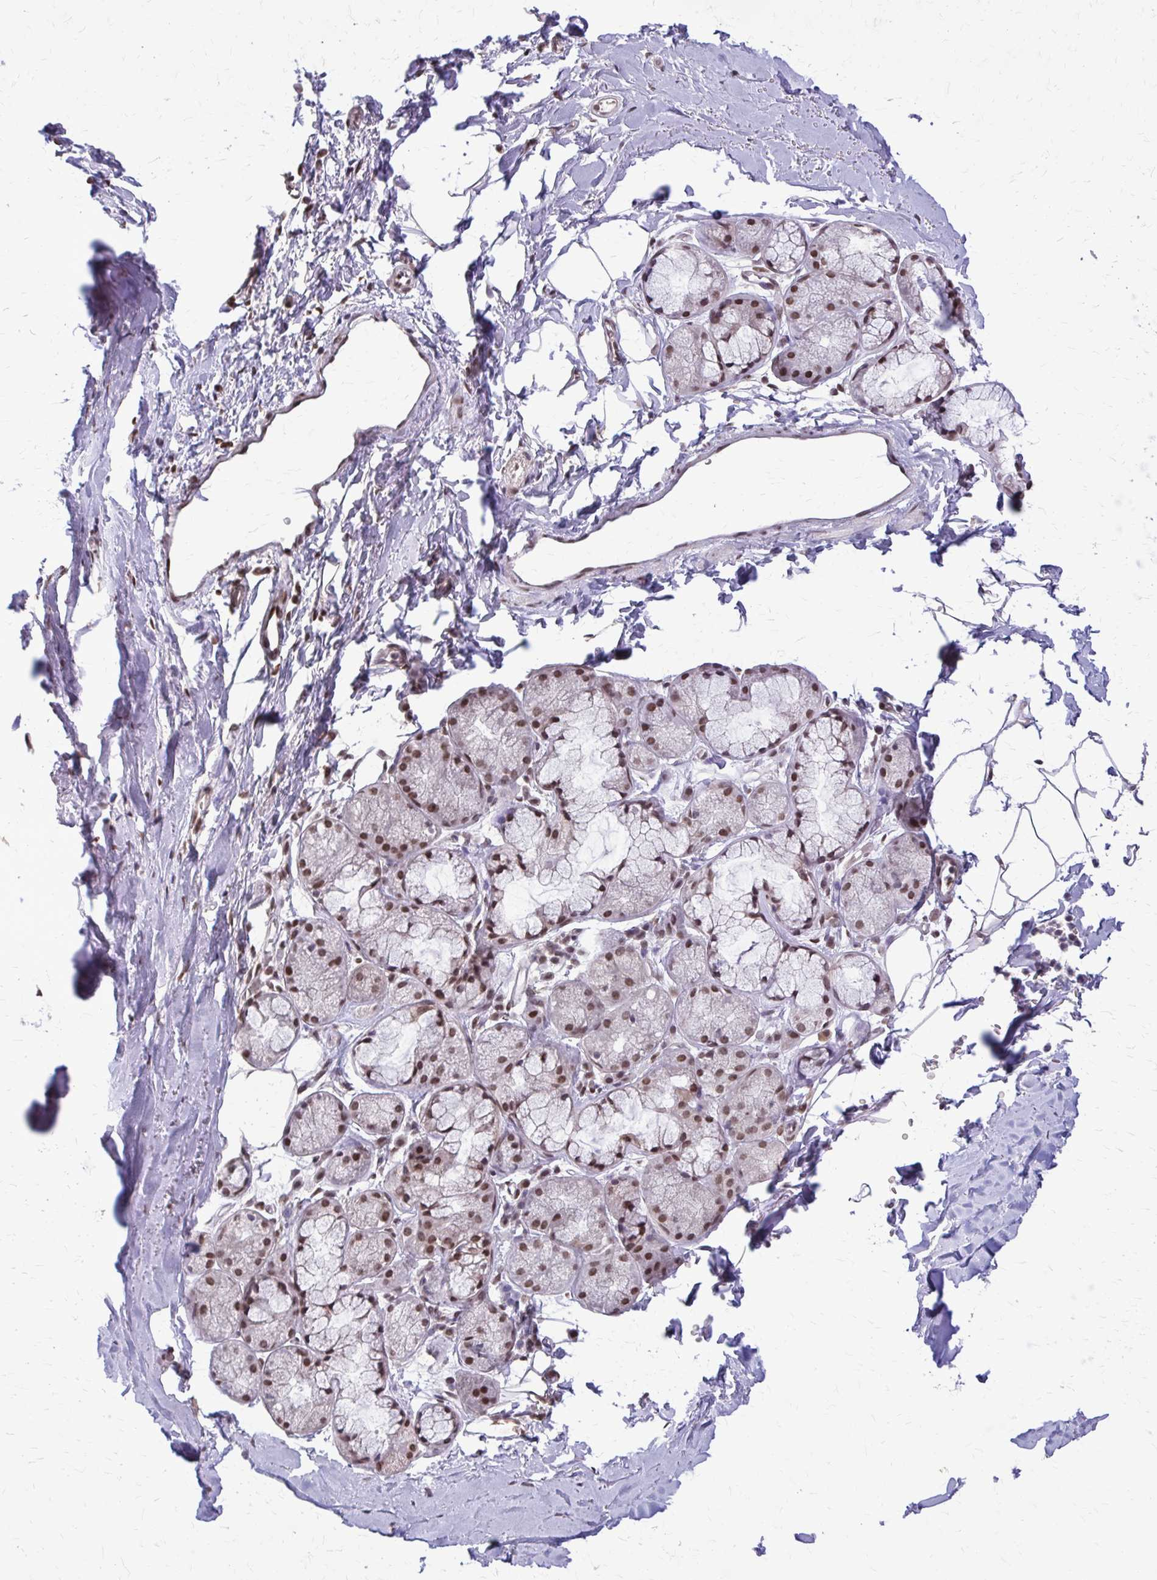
{"staining": {"intensity": "negative", "quantity": "none", "location": "none"}, "tissue": "adipose tissue", "cell_type": "Adipocytes", "image_type": "normal", "snomed": [{"axis": "morphology", "description": "Normal tissue, NOS"}, {"axis": "topography", "description": "Lymph node"}, {"axis": "topography", "description": "Cartilage tissue"}, {"axis": "topography", "description": "Bronchus"}], "caption": "The micrograph reveals no significant positivity in adipocytes of adipose tissue.", "gene": "TTF1", "patient": {"sex": "female", "age": 70}}